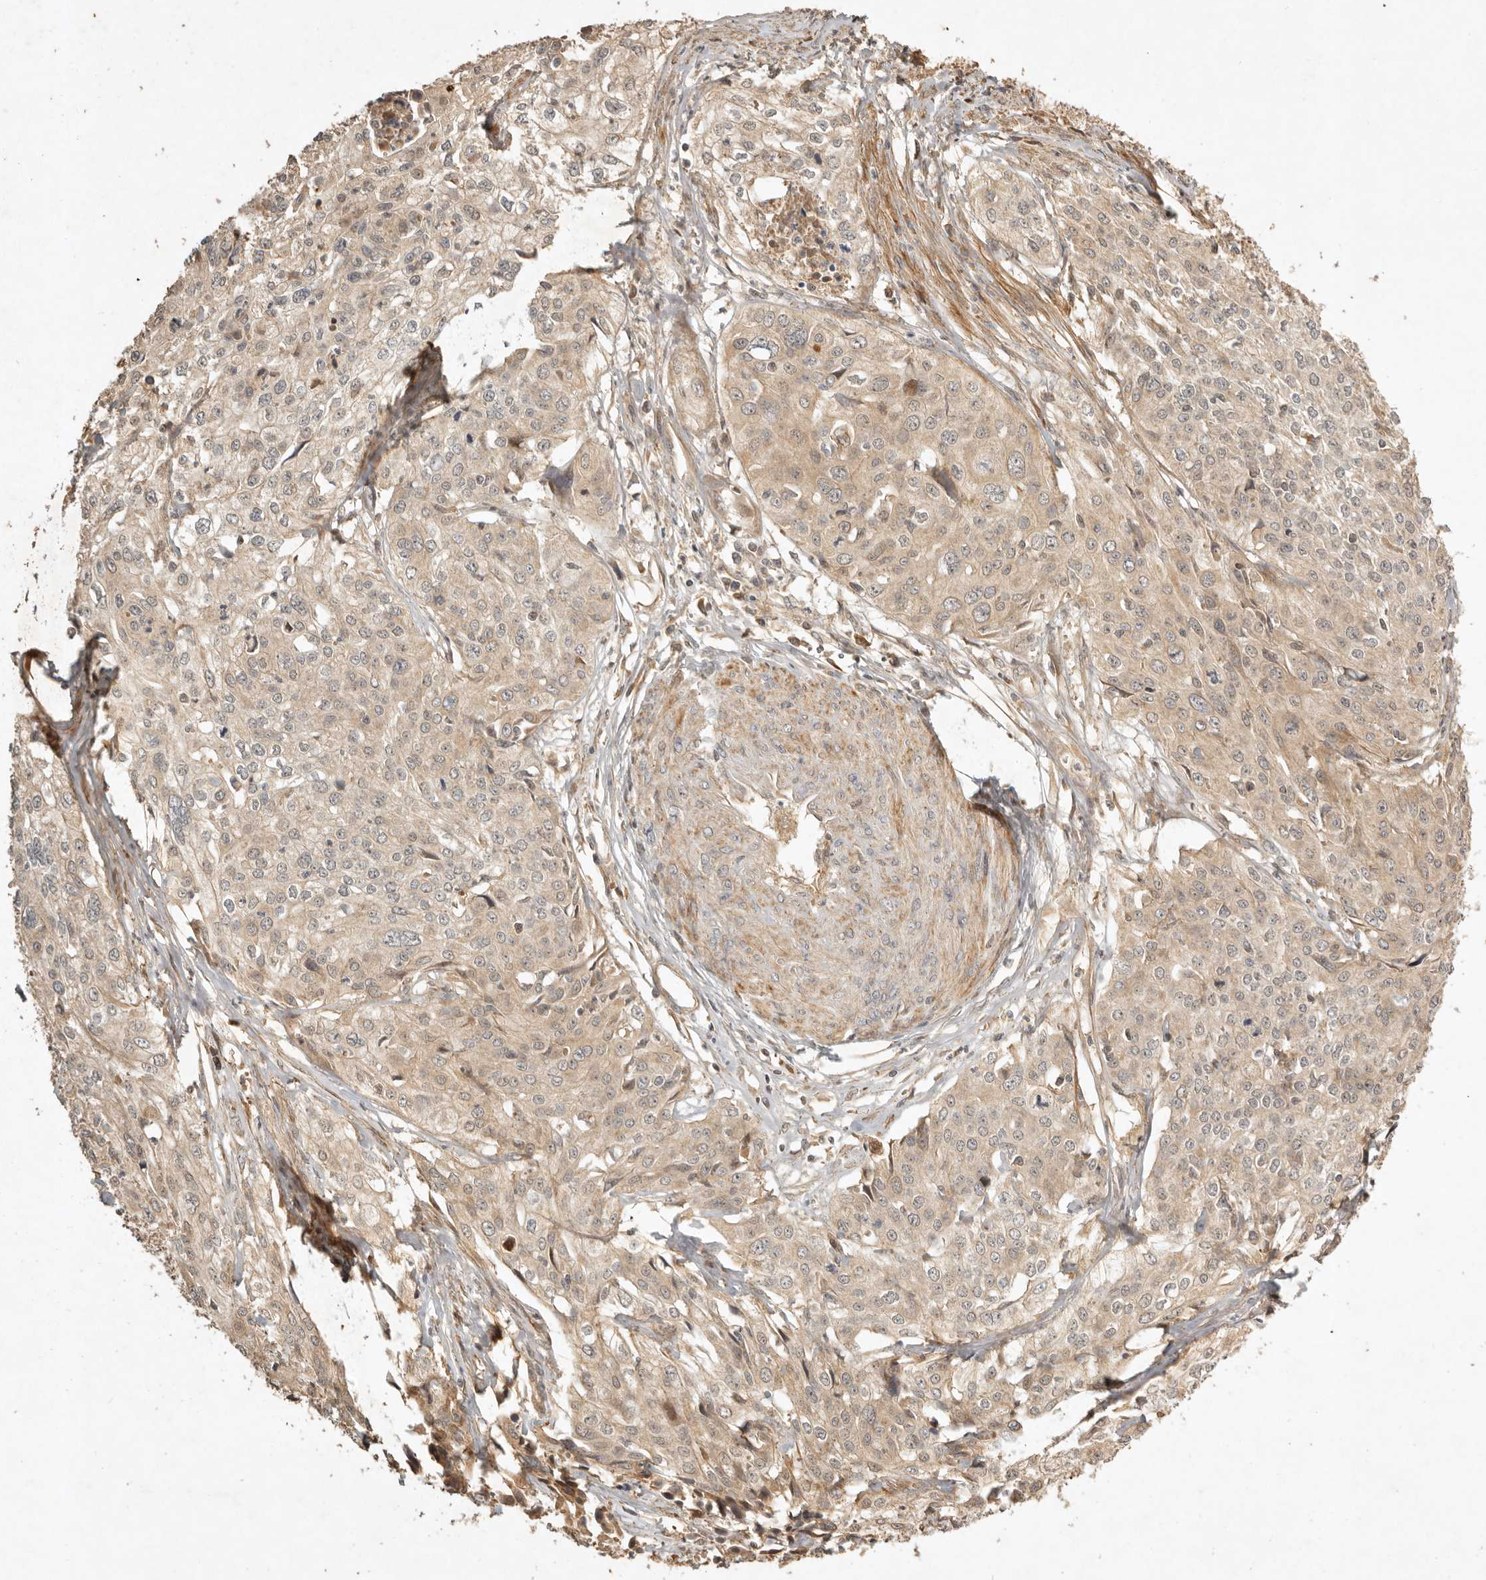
{"staining": {"intensity": "weak", "quantity": ">75%", "location": "cytoplasmic/membranous"}, "tissue": "cervical cancer", "cell_type": "Tumor cells", "image_type": "cancer", "snomed": [{"axis": "morphology", "description": "Squamous cell carcinoma, NOS"}, {"axis": "topography", "description": "Cervix"}], "caption": "Protein staining by immunohistochemistry (IHC) reveals weak cytoplasmic/membranous positivity in about >75% of tumor cells in cervical cancer.", "gene": "CLEC4C", "patient": {"sex": "female", "age": 31}}